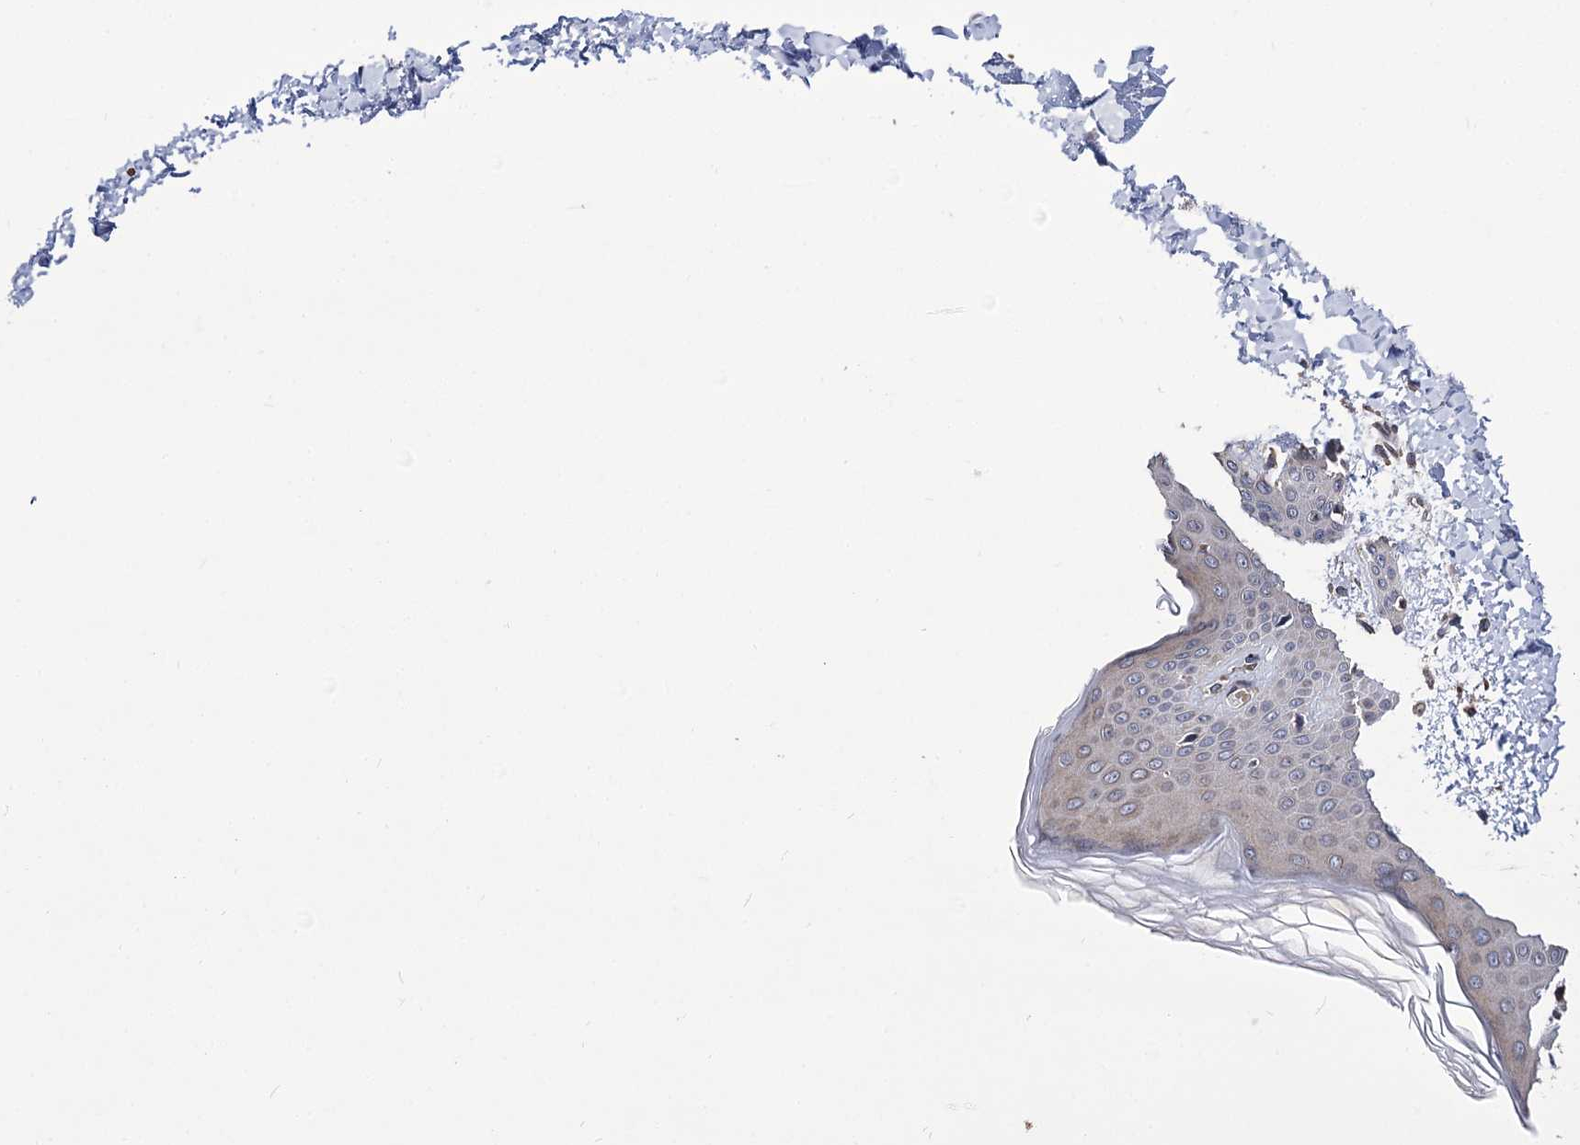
{"staining": {"intensity": "moderate", "quantity": ">75%", "location": "cytoplasmic/membranous"}, "tissue": "skin", "cell_type": "Fibroblasts", "image_type": "normal", "snomed": [{"axis": "morphology", "description": "Normal tissue, NOS"}, {"axis": "topography", "description": "Skin"}], "caption": "This photomicrograph shows IHC staining of unremarkable human skin, with medium moderate cytoplasmic/membranous staining in about >75% of fibroblasts.", "gene": "SUPV3L1", "patient": {"sex": "male", "age": 36}}